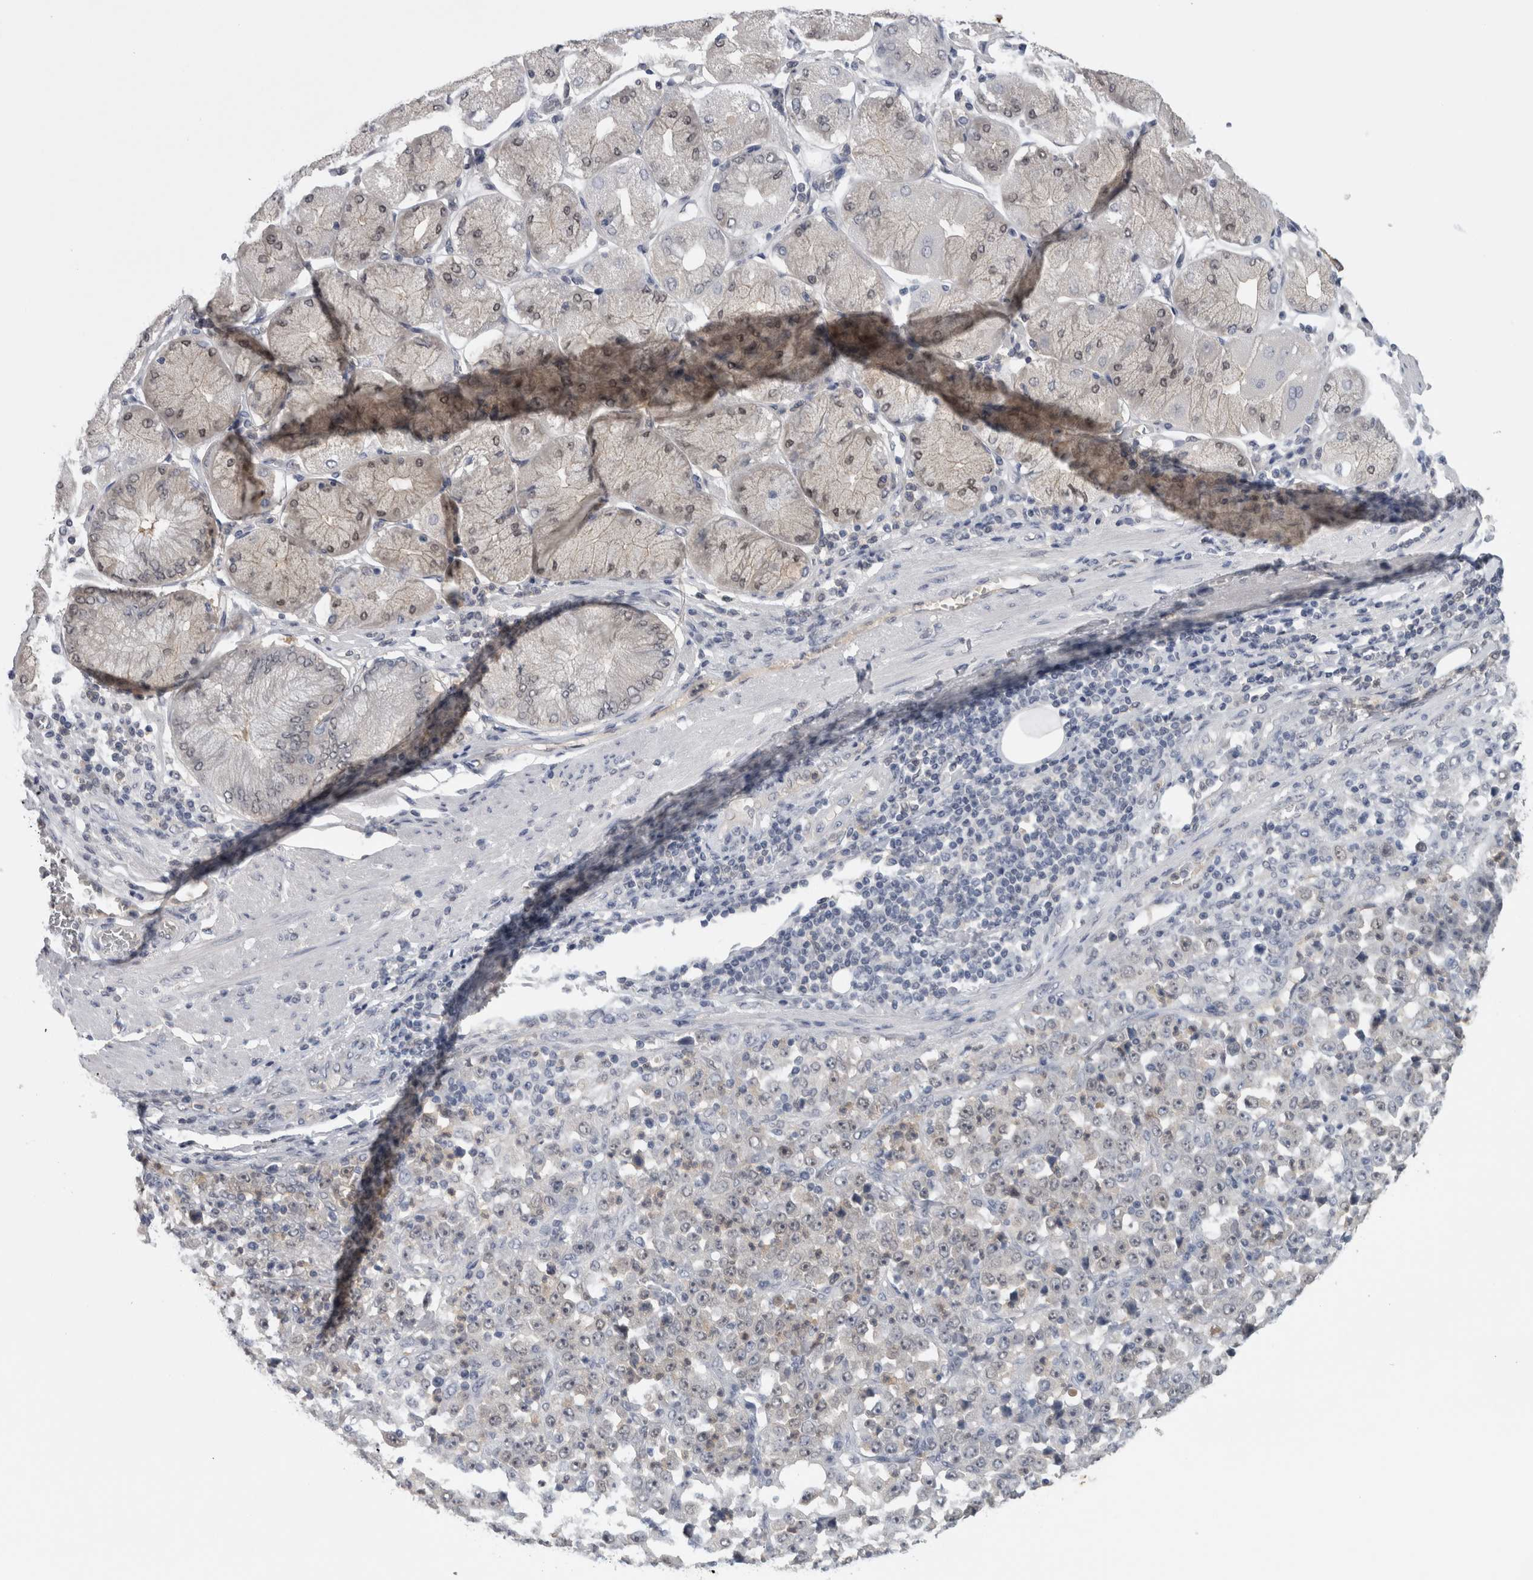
{"staining": {"intensity": "weak", "quantity": "<25%", "location": "nuclear"}, "tissue": "stomach cancer", "cell_type": "Tumor cells", "image_type": "cancer", "snomed": [{"axis": "morphology", "description": "Normal tissue, NOS"}, {"axis": "morphology", "description": "Adenocarcinoma, NOS"}, {"axis": "topography", "description": "Stomach, upper"}, {"axis": "topography", "description": "Stomach"}], "caption": "DAB (3,3'-diaminobenzidine) immunohistochemical staining of human stomach adenocarcinoma displays no significant staining in tumor cells.", "gene": "NAPRT", "patient": {"sex": "male", "age": 59}}